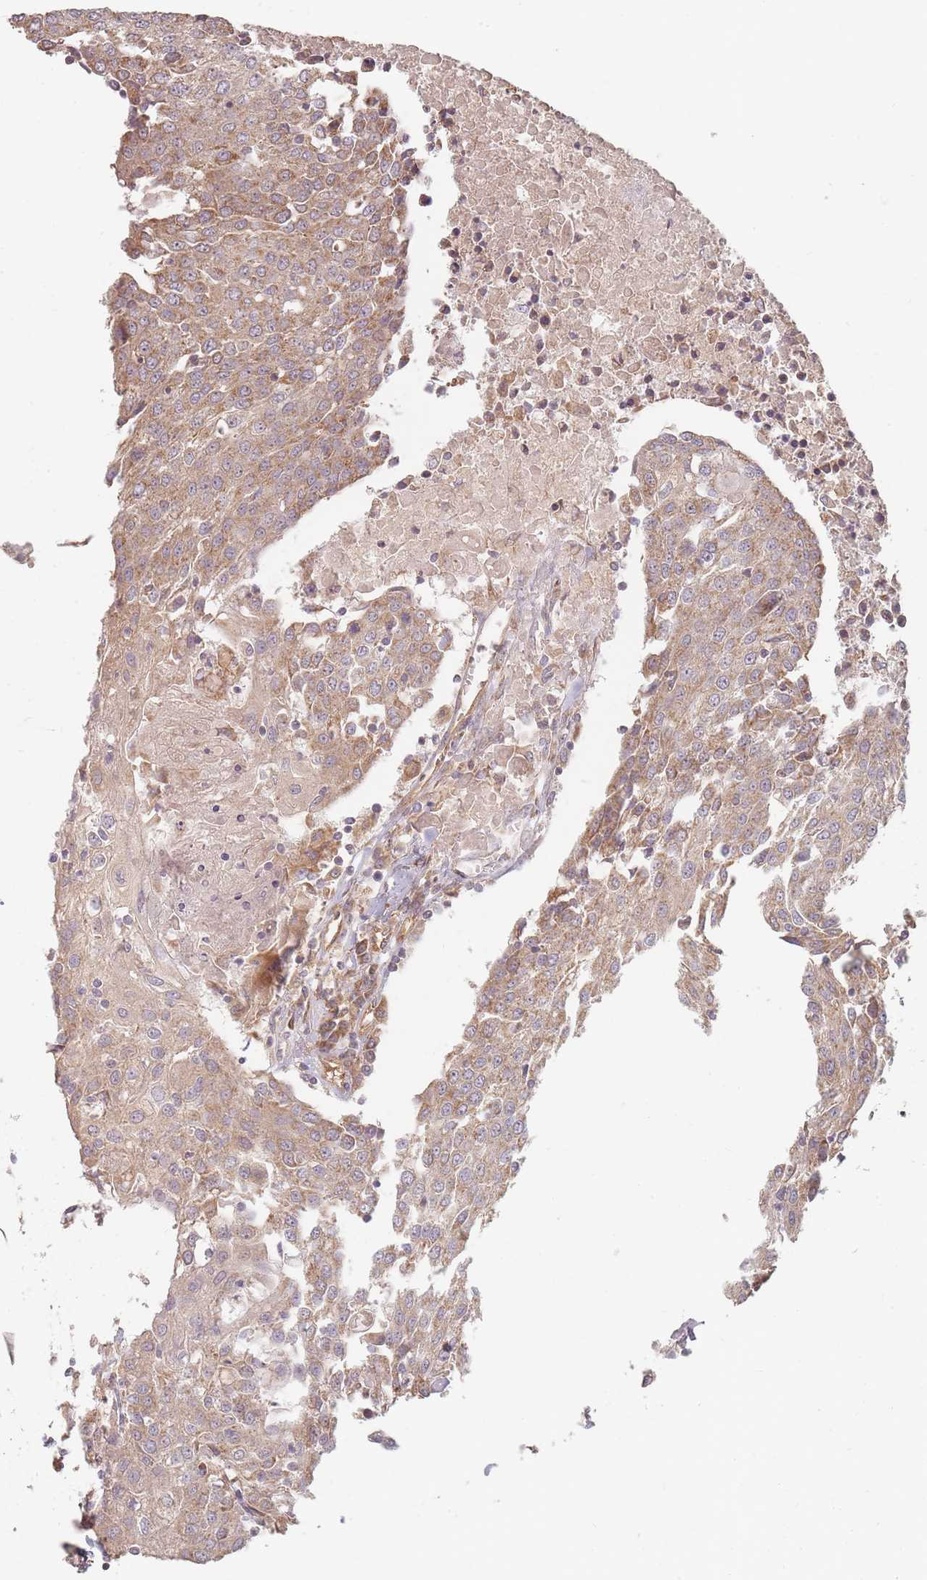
{"staining": {"intensity": "weak", "quantity": ">75%", "location": "cytoplasmic/membranous"}, "tissue": "urothelial cancer", "cell_type": "Tumor cells", "image_type": "cancer", "snomed": [{"axis": "morphology", "description": "Urothelial carcinoma, High grade"}, {"axis": "topography", "description": "Urinary bladder"}], "caption": "IHC histopathology image of urothelial cancer stained for a protein (brown), which displays low levels of weak cytoplasmic/membranous expression in about >75% of tumor cells.", "gene": "MRPS6", "patient": {"sex": "female", "age": 85}}